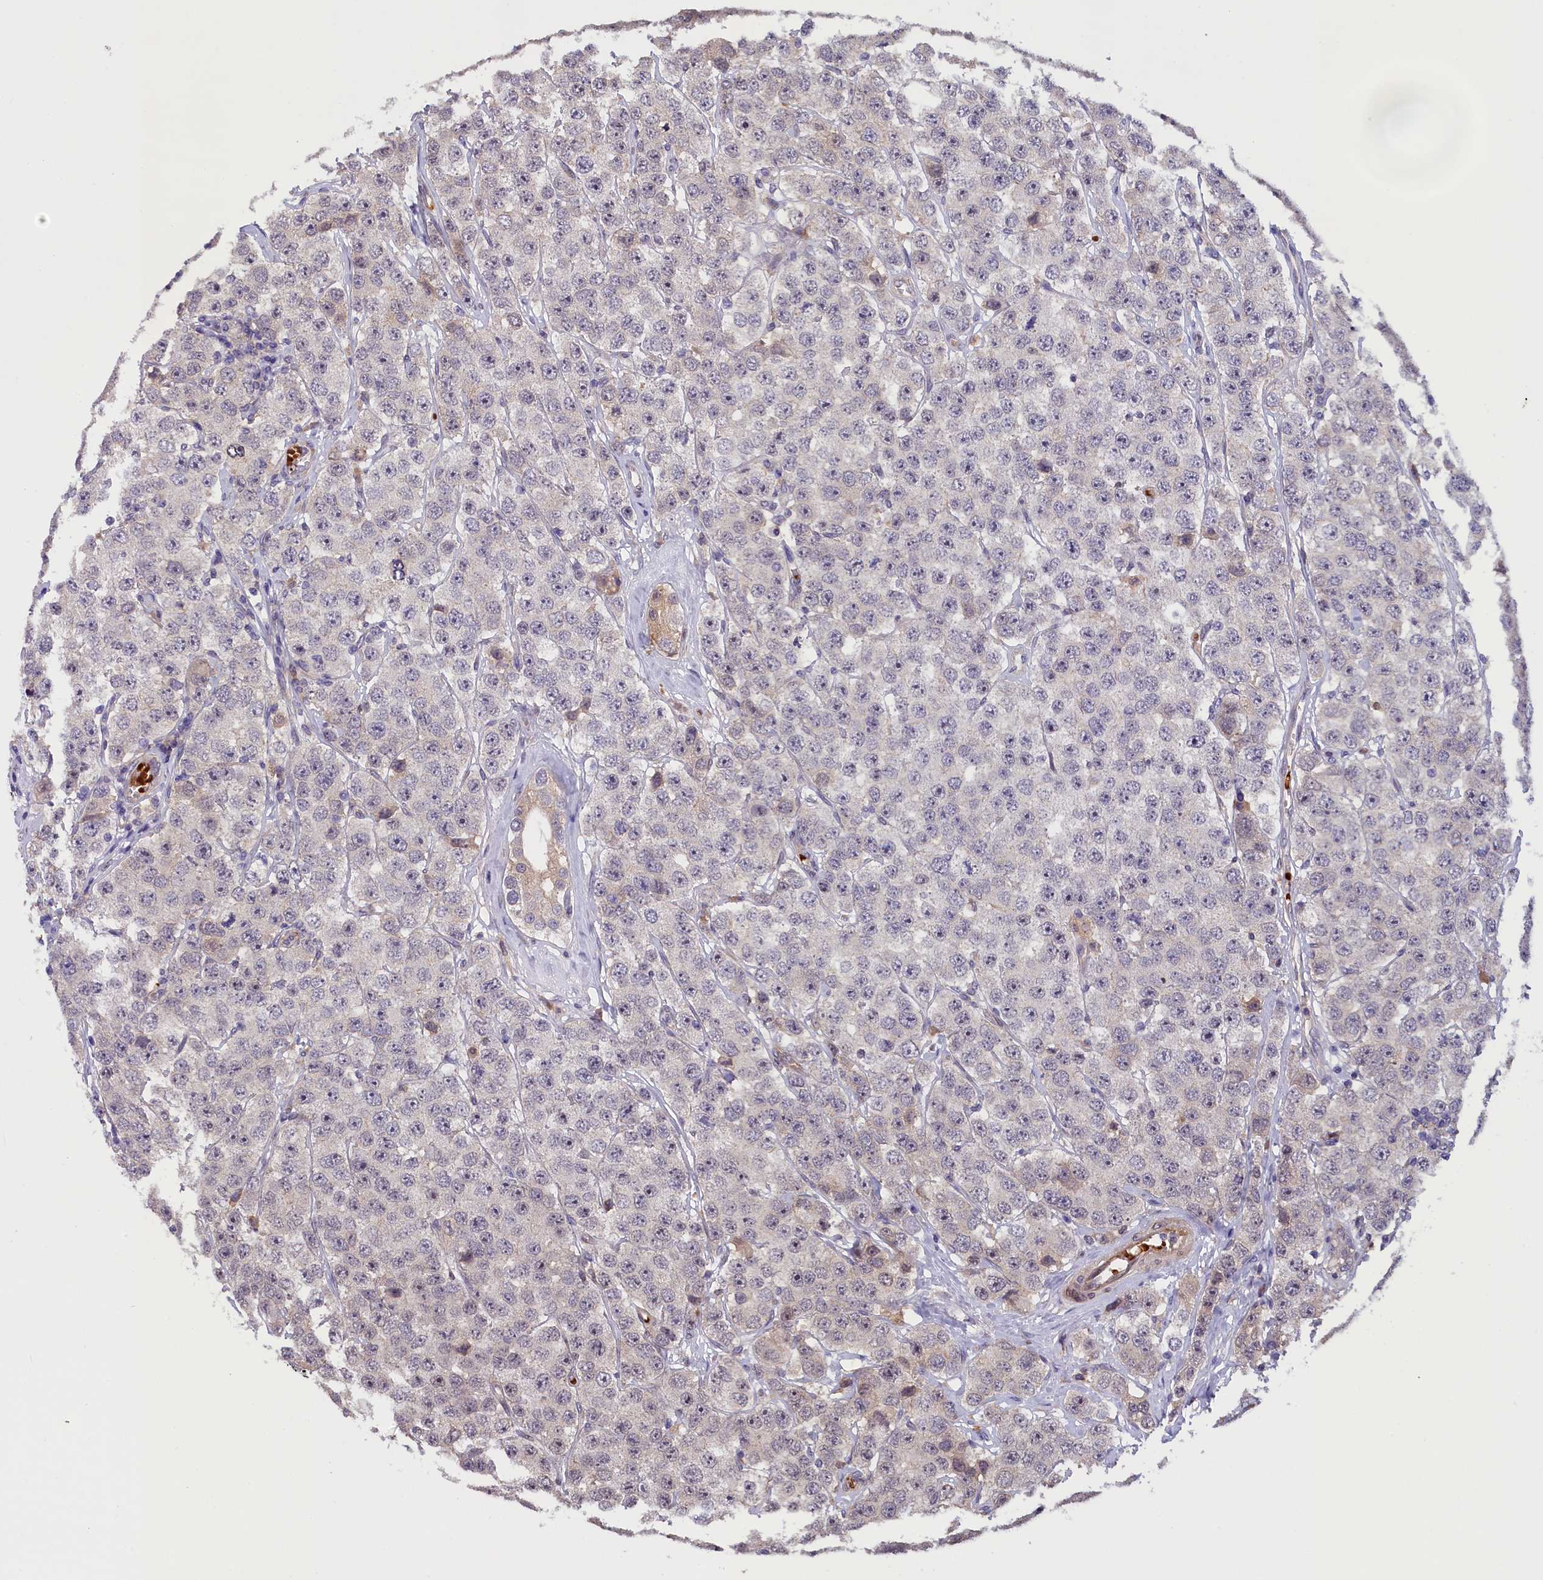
{"staining": {"intensity": "negative", "quantity": "none", "location": "none"}, "tissue": "testis cancer", "cell_type": "Tumor cells", "image_type": "cancer", "snomed": [{"axis": "morphology", "description": "Seminoma, NOS"}, {"axis": "topography", "description": "Testis"}], "caption": "DAB immunohistochemical staining of human testis cancer demonstrates no significant expression in tumor cells.", "gene": "CCDC9B", "patient": {"sex": "male", "age": 28}}